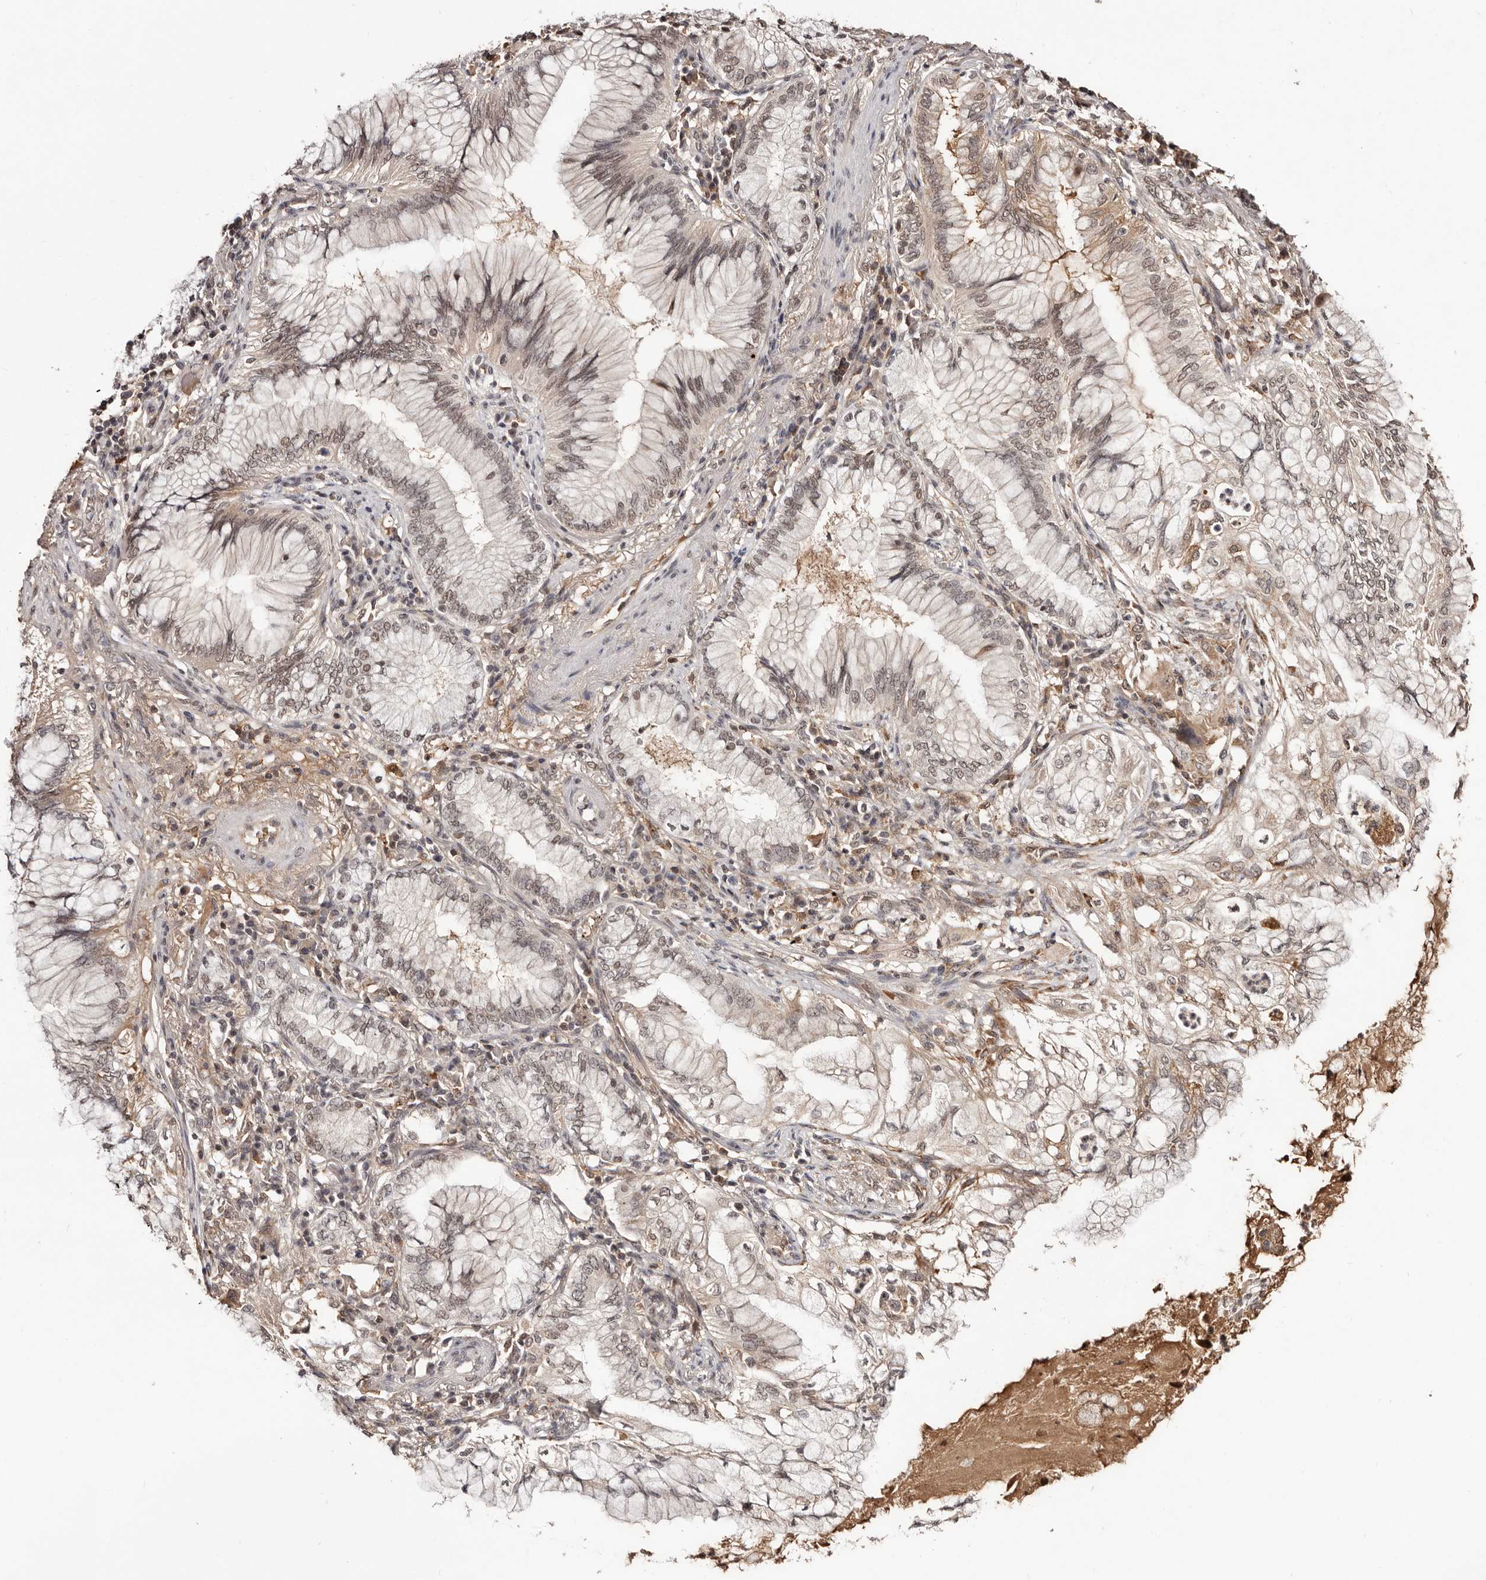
{"staining": {"intensity": "weak", "quantity": ">75%", "location": "cytoplasmic/membranous,nuclear"}, "tissue": "lung cancer", "cell_type": "Tumor cells", "image_type": "cancer", "snomed": [{"axis": "morphology", "description": "Adenocarcinoma, NOS"}, {"axis": "topography", "description": "Lung"}], "caption": "High-magnification brightfield microscopy of lung adenocarcinoma stained with DAB (3,3'-diaminobenzidine) (brown) and counterstained with hematoxylin (blue). tumor cells exhibit weak cytoplasmic/membranous and nuclear expression is identified in approximately>75% of cells.", "gene": "BICRAL", "patient": {"sex": "female", "age": 70}}